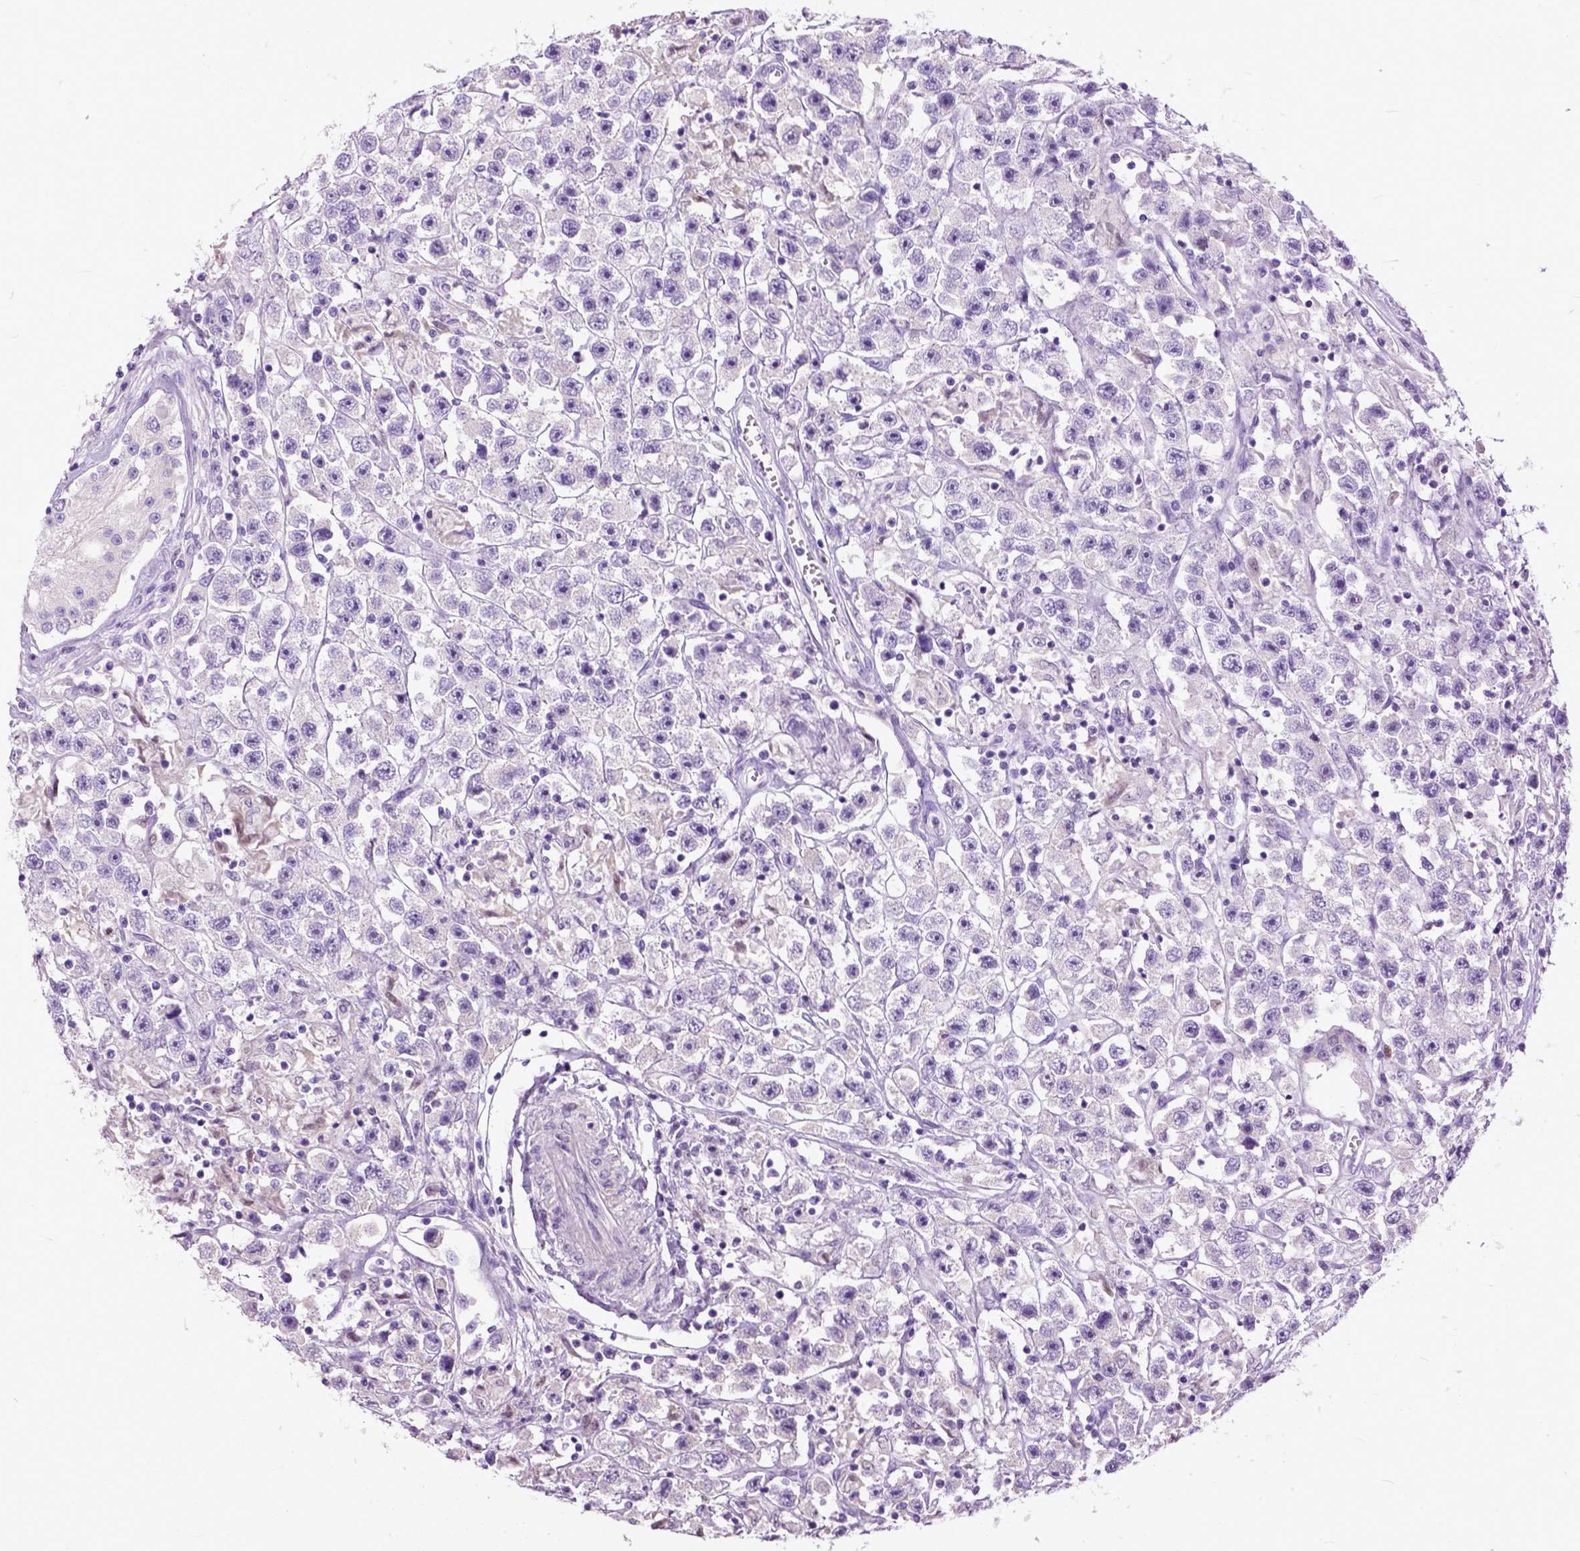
{"staining": {"intensity": "negative", "quantity": "none", "location": "none"}, "tissue": "testis cancer", "cell_type": "Tumor cells", "image_type": "cancer", "snomed": [{"axis": "morphology", "description": "Seminoma, NOS"}, {"axis": "topography", "description": "Testis"}], "caption": "Testis cancer (seminoma) was stained to show a protein in brown. There is no significant expression in tumor cells.", "gene": "CRB1", "patient": {"sex": "male", "age": 45}}